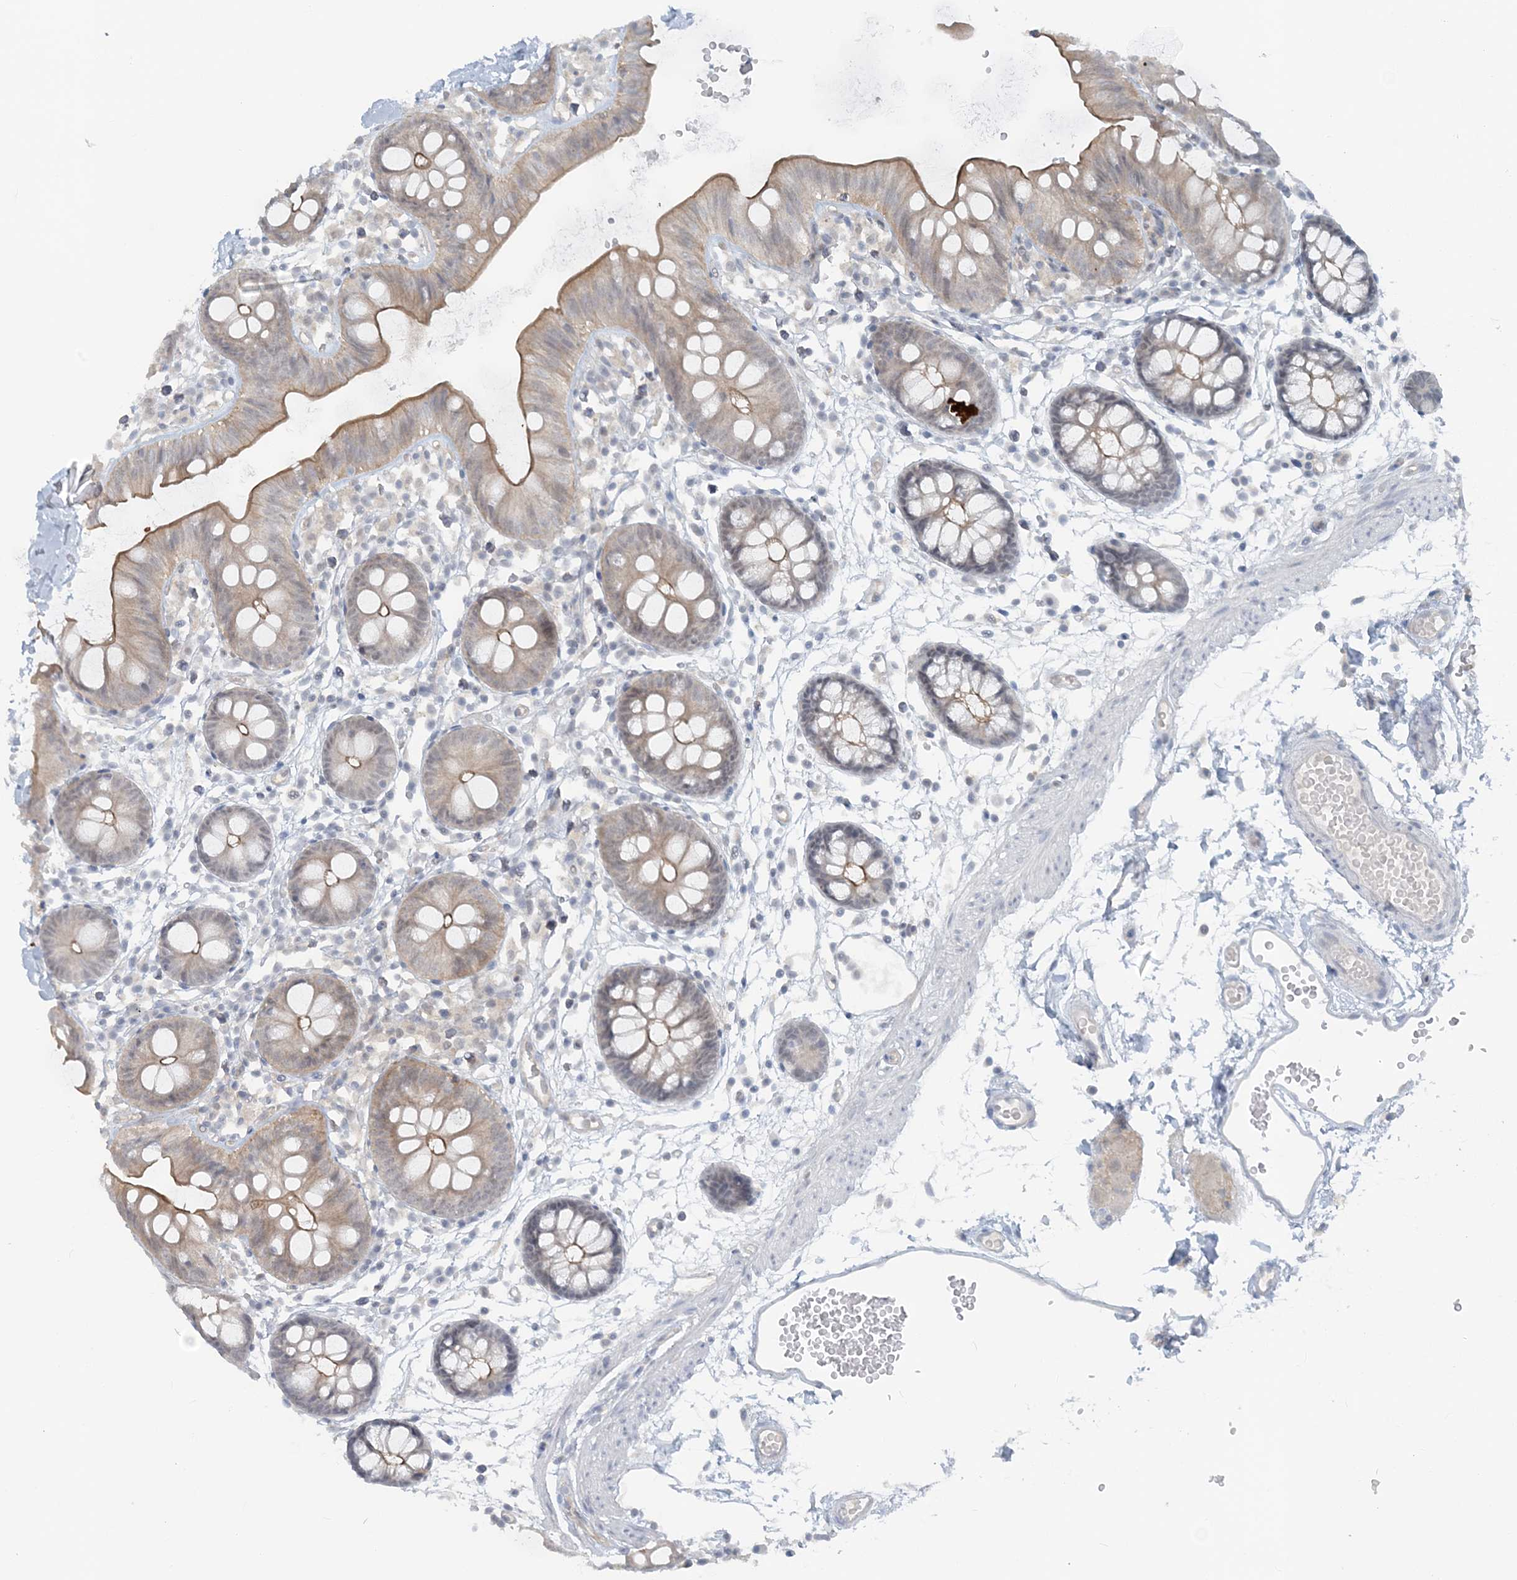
{"staining": {"intensity": "negative", "quantity": "none", "location": "none"}, "tissue": "colon", "cell_type": "Endothelial cells", "image_type": "normal", "snomed": [{"axis": "morphology", "description": "Normal tissue, NOS"}, {"axis": "topography", "description": "Colon"}], "caption": "The micrograph reveals no staining of endothelial cells in normal colon. (DAB (3,3'-diaminobenzidine) IHC with hematoxylin counter stain).", "gene": "ATP11A", "patient": {"sex": "male", "age": 56}}